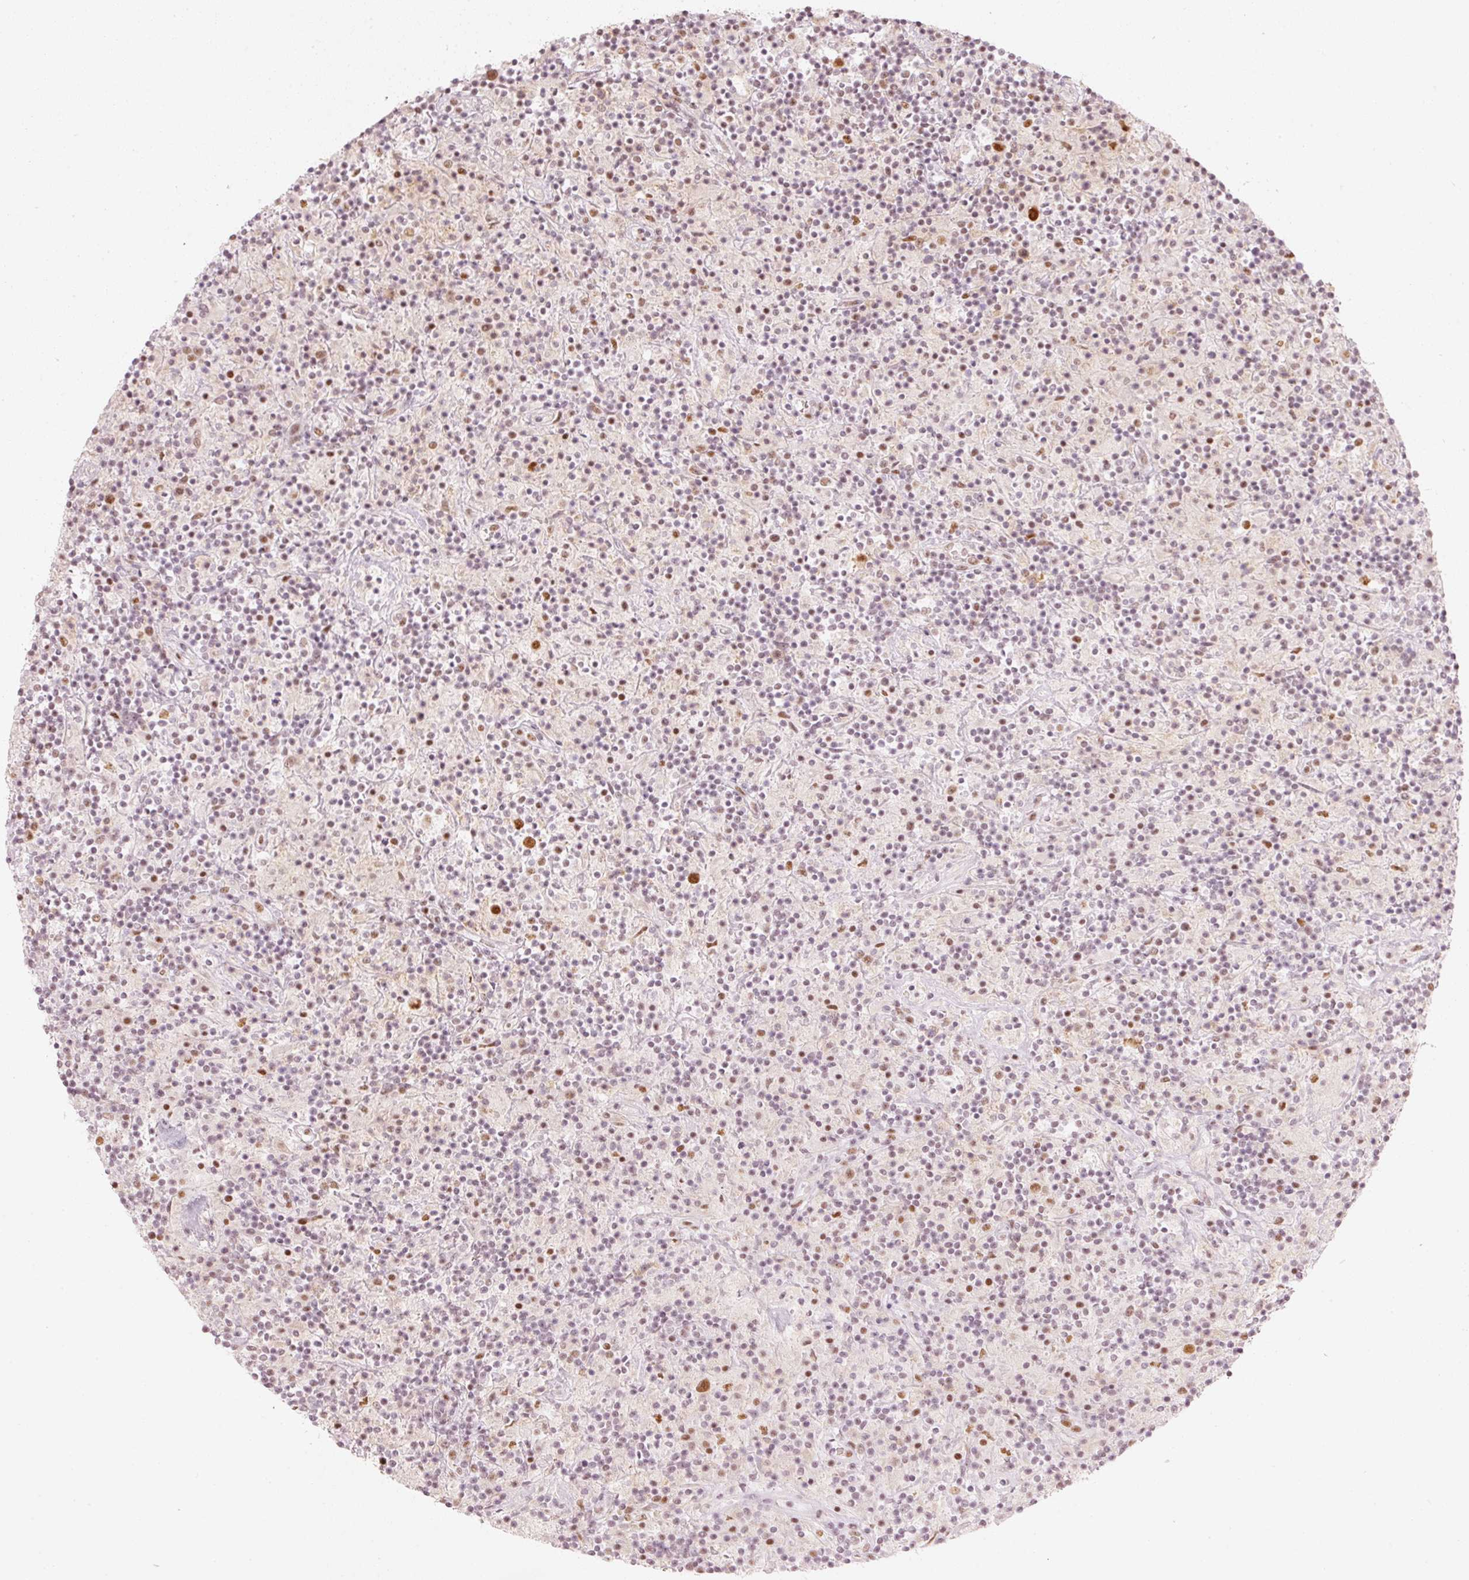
{"staining": {"intensity": "moderate", "quantity": ">75%", "location": "nuclear"}, "tissue": "lymphoma", "cell_type": "Tumor cells", "image_type": "cancer", "snomed": [{"axis": "morphology", "description": "Hodgkin's disease, NOS"}, {"axis": "topography", "description": "Lymph node"}], "caption": "A micrograph of human Hodgkin's disease stained for a protein shows moderate nuclear brown staining in tumor cells.", "gene": "PPP1R10", "patient": {"sex": "male", "age": 70}}